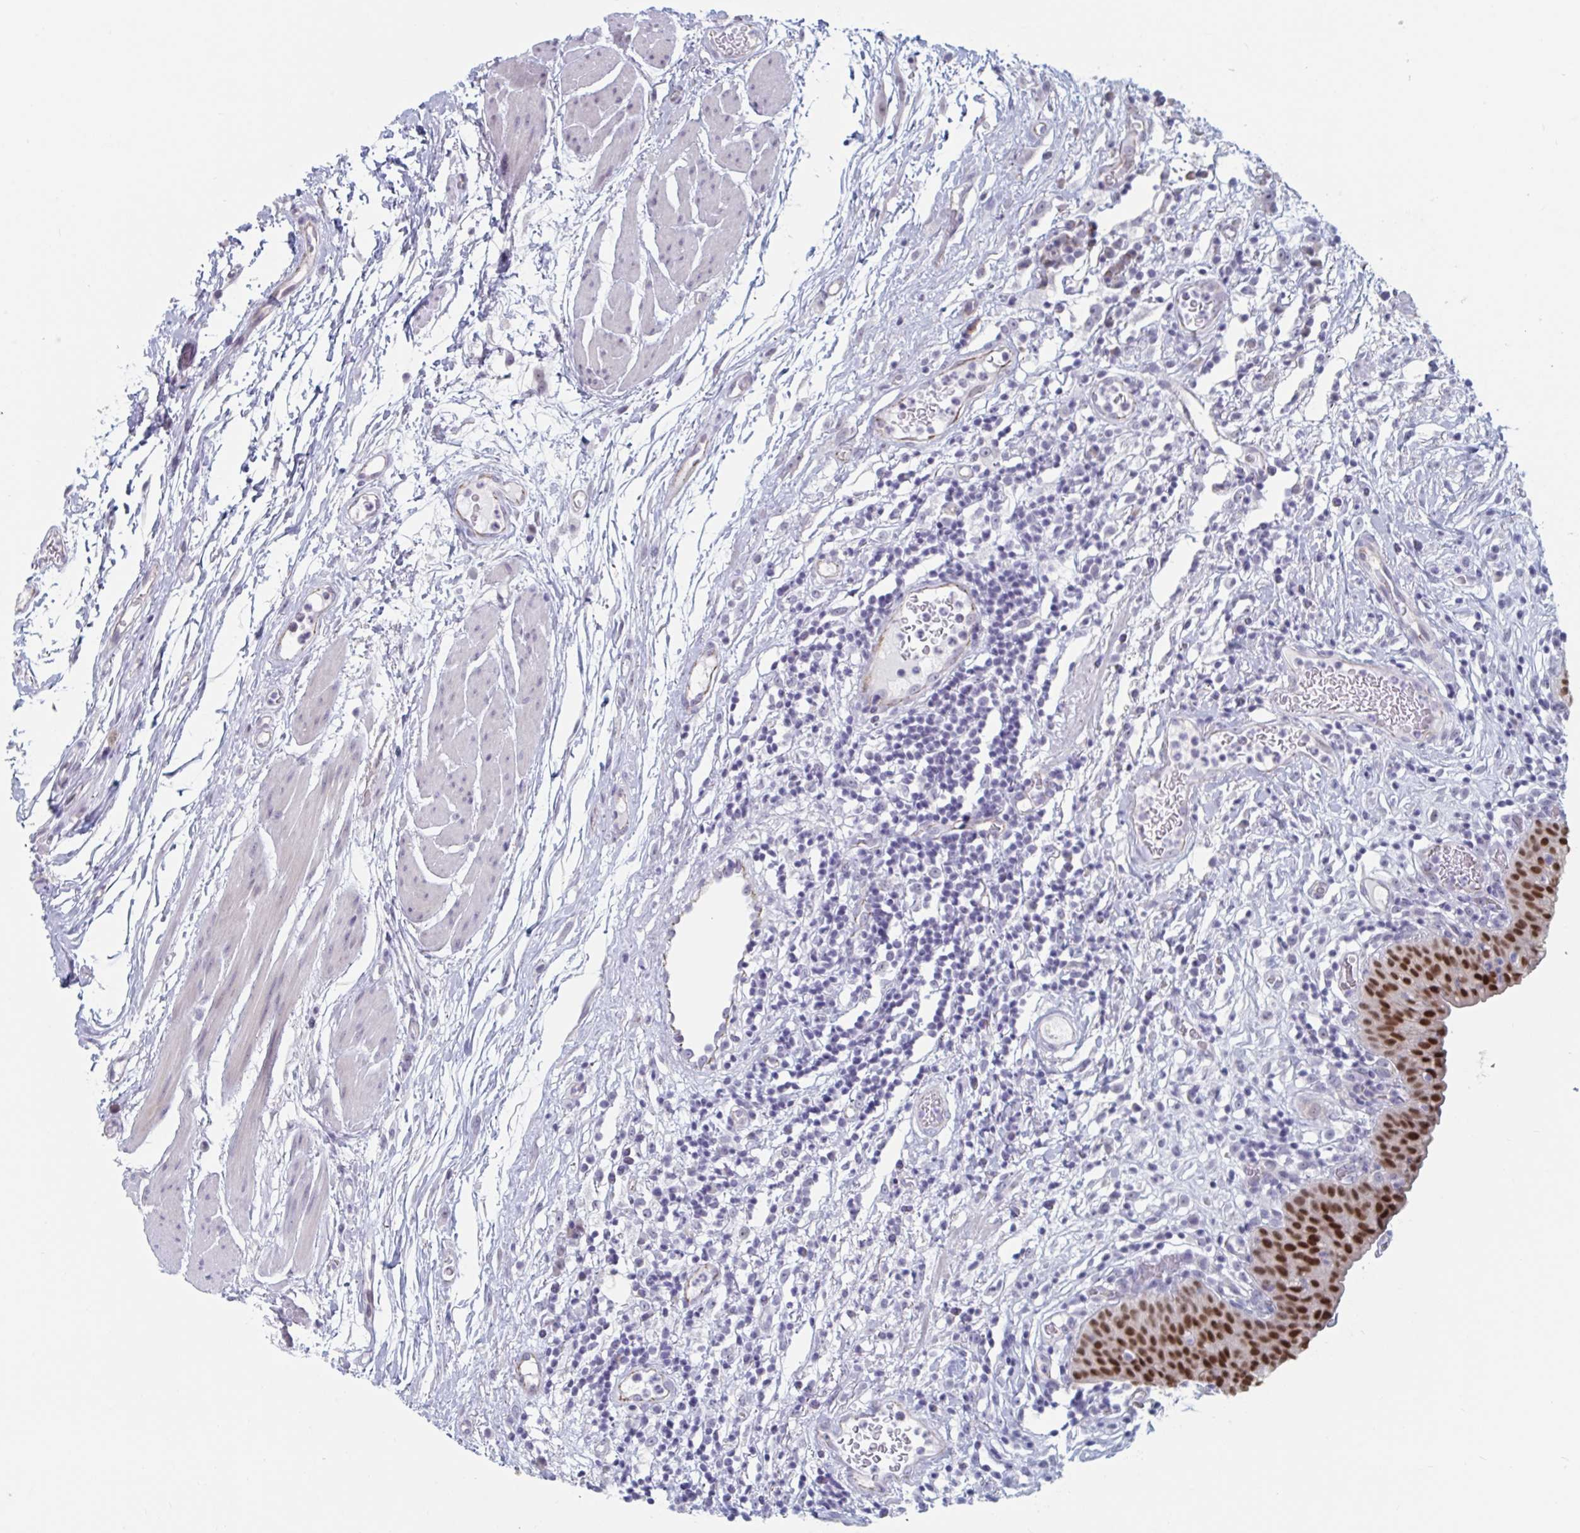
{"staining": {"intensity": "strong", "quantity": ">75%", "location": "nuclear"}, "tissue": "urinary bladder", "cell_type": "Urothelial cells", "image_type": "normal", "snomed": [{"axis": "morphology", "description": "Normal tissue, NOS"}, {"axis": "morphology", "description": "Inflammation, NOS"}, {"axis": "topography", "description": "Urinary bladder"}], "caption": "Immunohistochemical staining of benign urinary bladder displays >75% levels of strong nuclear protein positivity in approximately >75% of urothelial cells. The staining was performed using DAB (3,3'-diaminobenzidine), with brown indicating positive protein expression. Nuclei are stained blue with hematoxylin.", "gene": "FOXA1", "patient": {"sex": "male", "age": 57}}